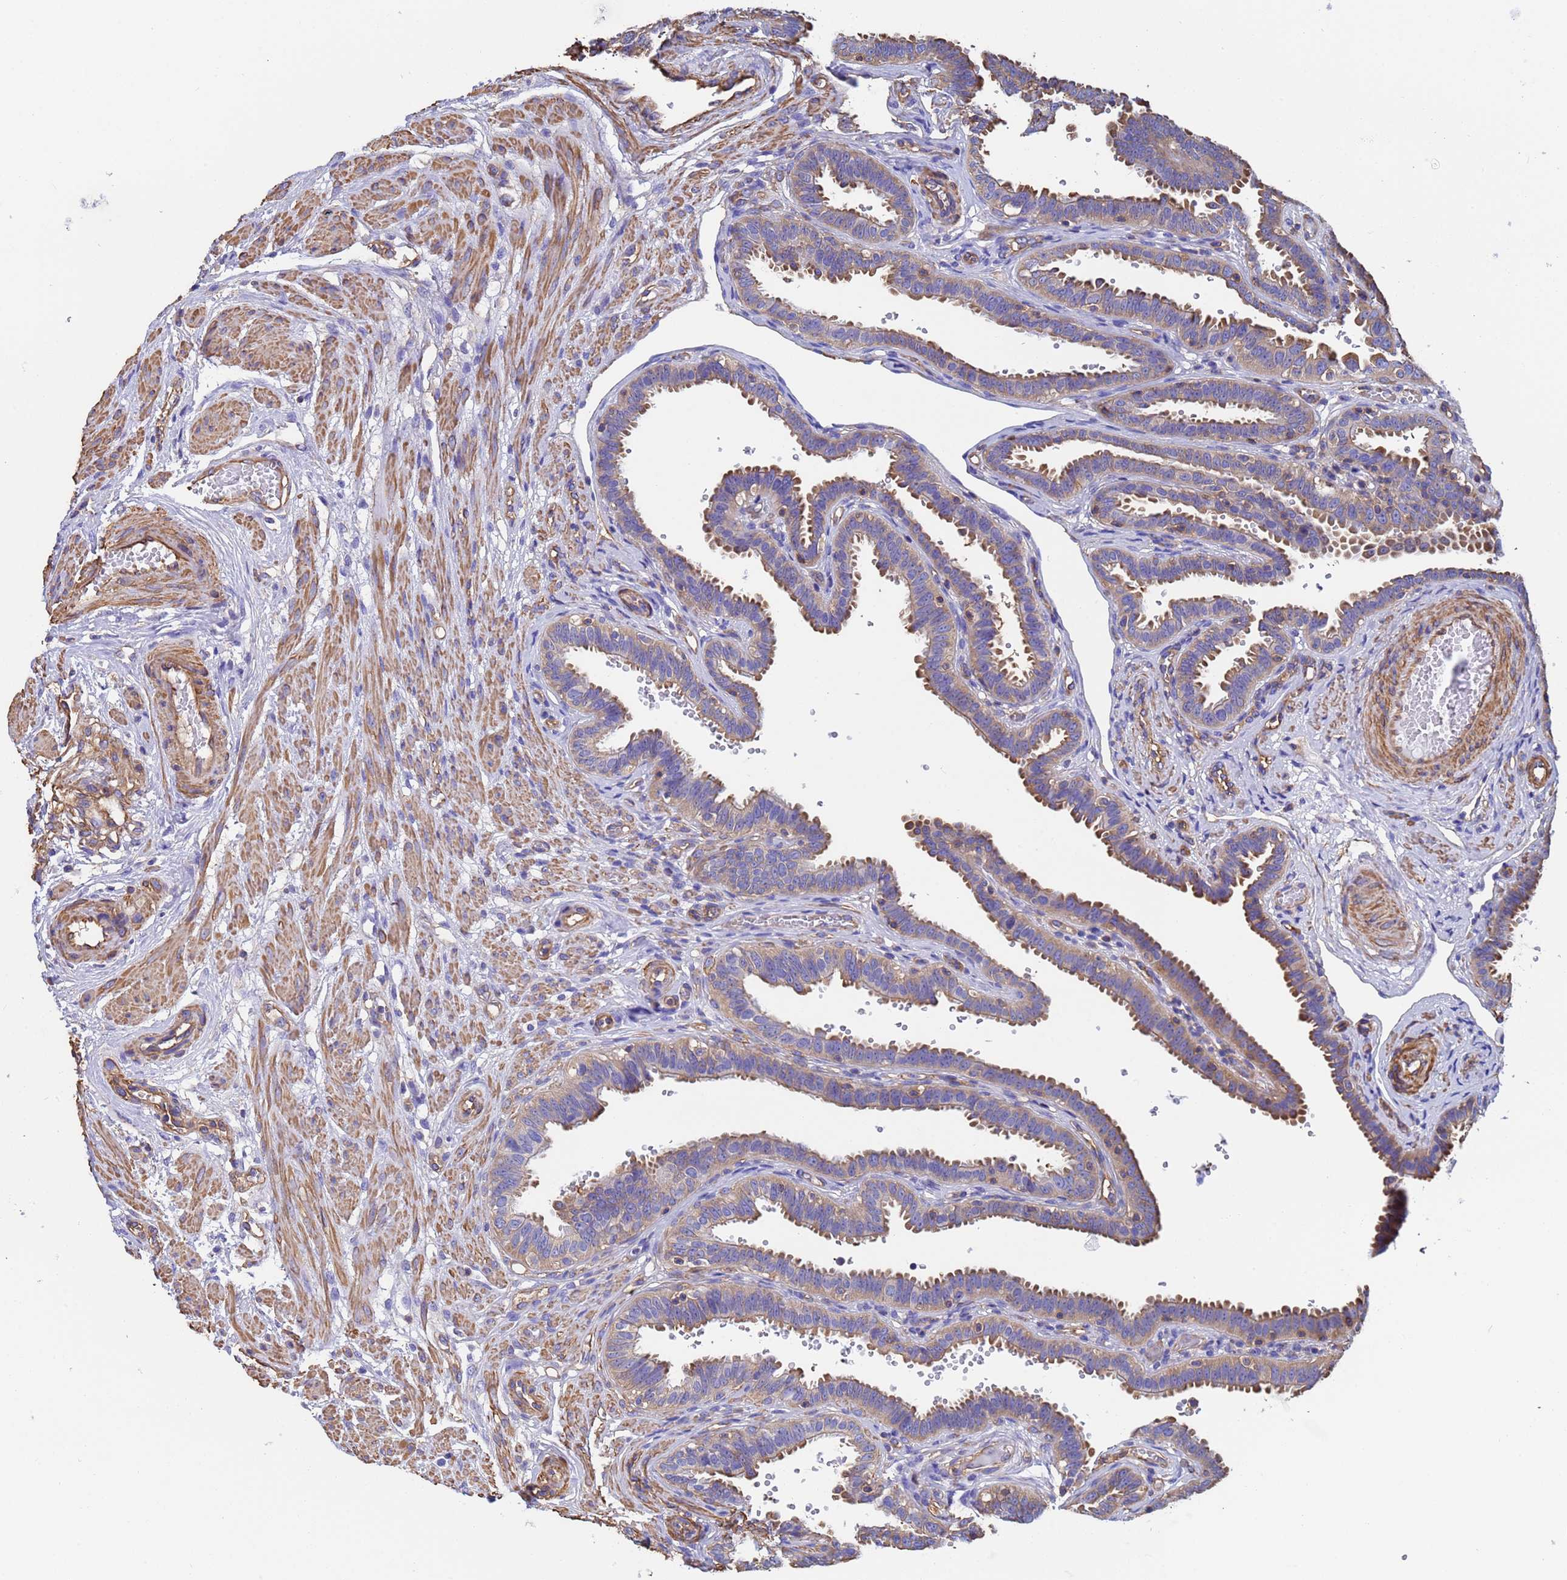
{"staining": {"intensity": "moderate", "quantity": ">75%", "location": "cytoplasmic/membranous"}, "tissue": "fallopian tube", "cell_type": "Glandular cells", "image_type": "normal", "snomed": [{"axis": "morphology", "description": "Normal tissue, NOS"}, {"axis": "topography", "description": "Fallopian tube"}], "caption": "Immunohistochemistry photomicrograph of benign human fallopian tube stained for a protein (brown), which reveals medium levels of moderate cytoplasmic/membranous expression in approximately >75% of glandular cells.", "gene": "MYL12A", "patient": {"sex": "female", "age": 37}}